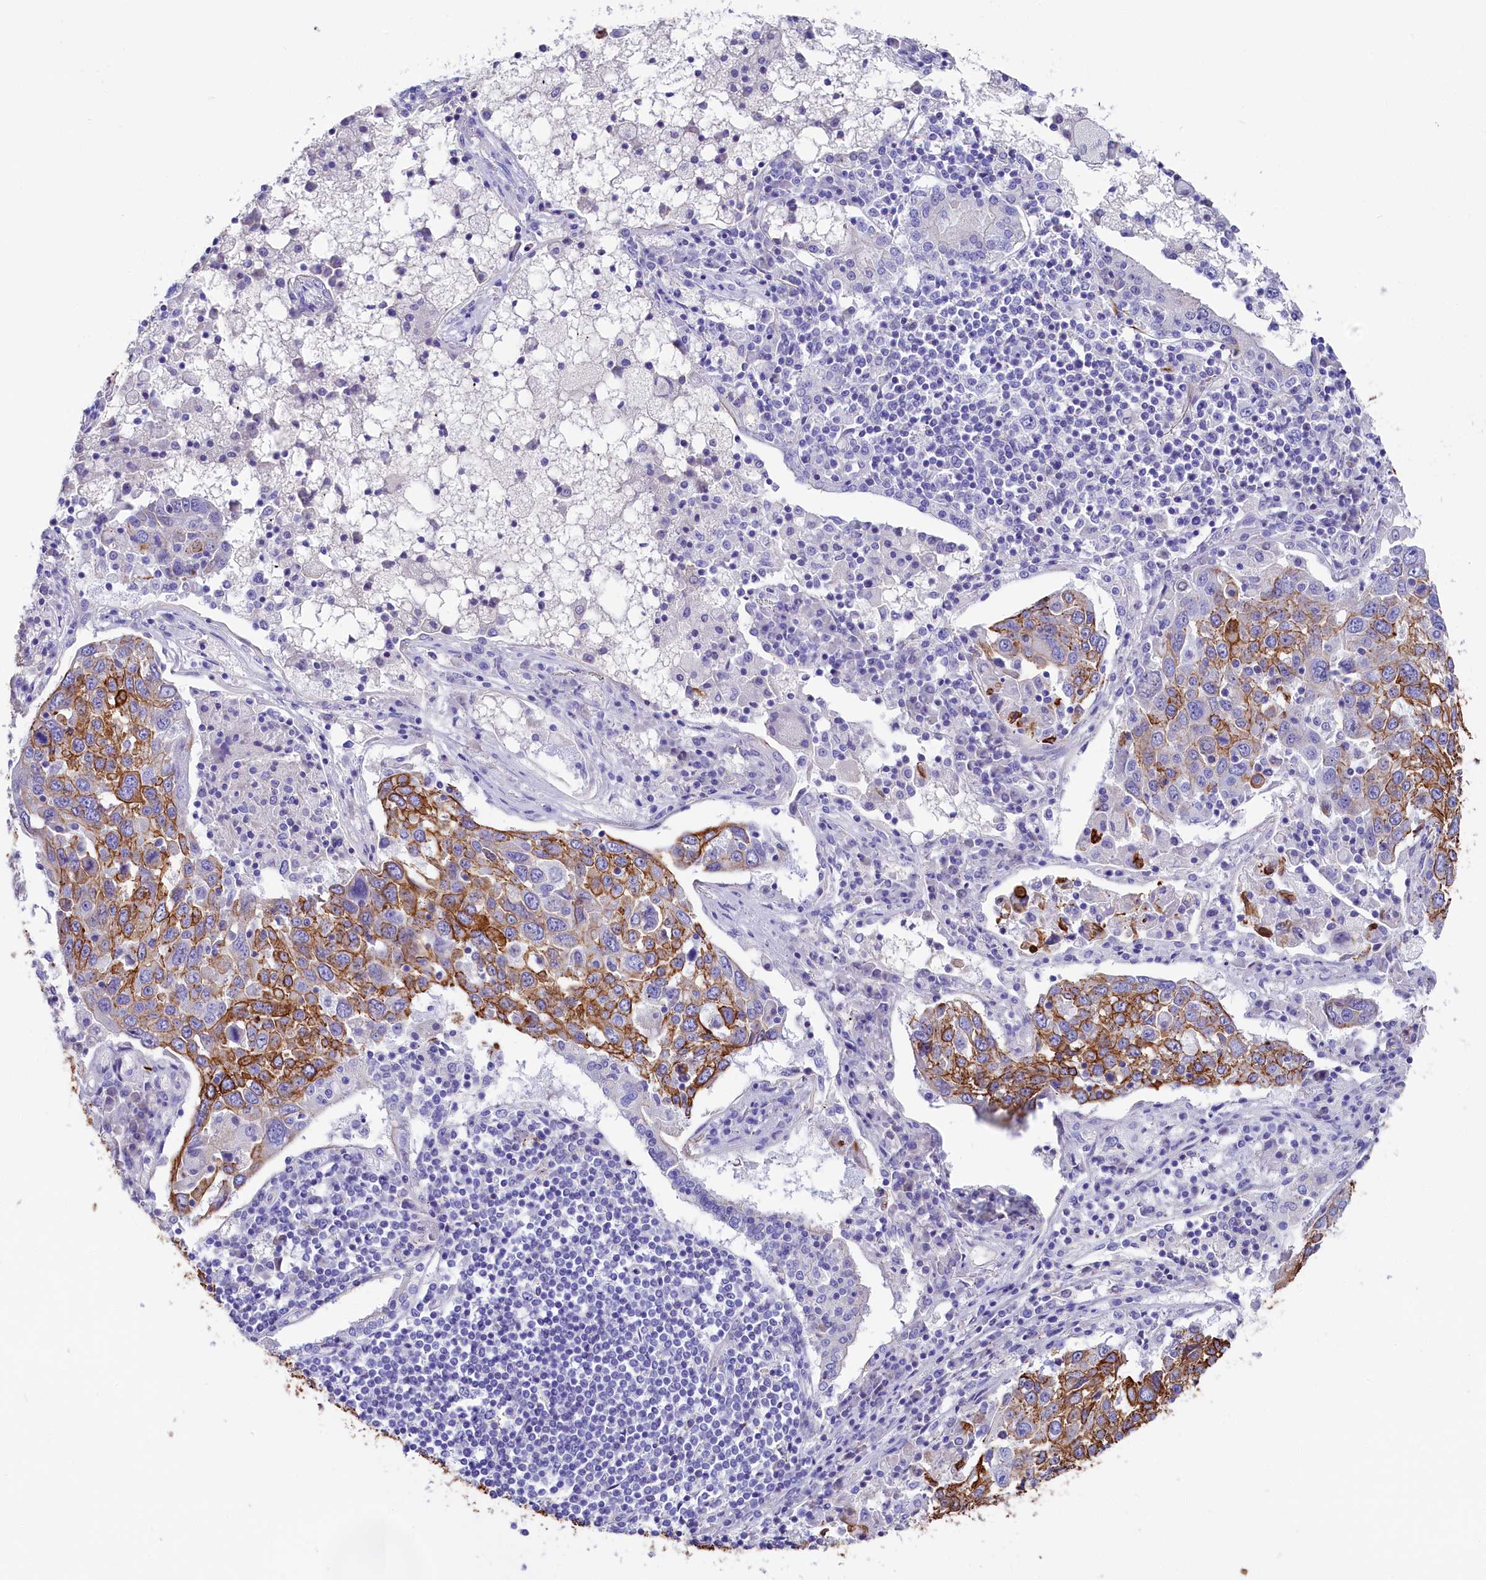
{"staining": {"intensity": "strong", "quantity": ">75%", "location": "cytoplasmic/membranous"}, "tissue": "lung cancer", "cell_type": "Tumor cells", "image_type": "cancer", "snomed": [{"axis": "morphology", "description": "Squamous cell carcinoma, NOS"}, {"axis": "topography", "description": "Lung"}], "caption": "A high amount of strong cytoplasmic/membranous expression is seen in about >75% of tumor cells in lung cancer tissue.", "gene": "SULT2A1", "patient": {"sex": "male", "age": 65}}